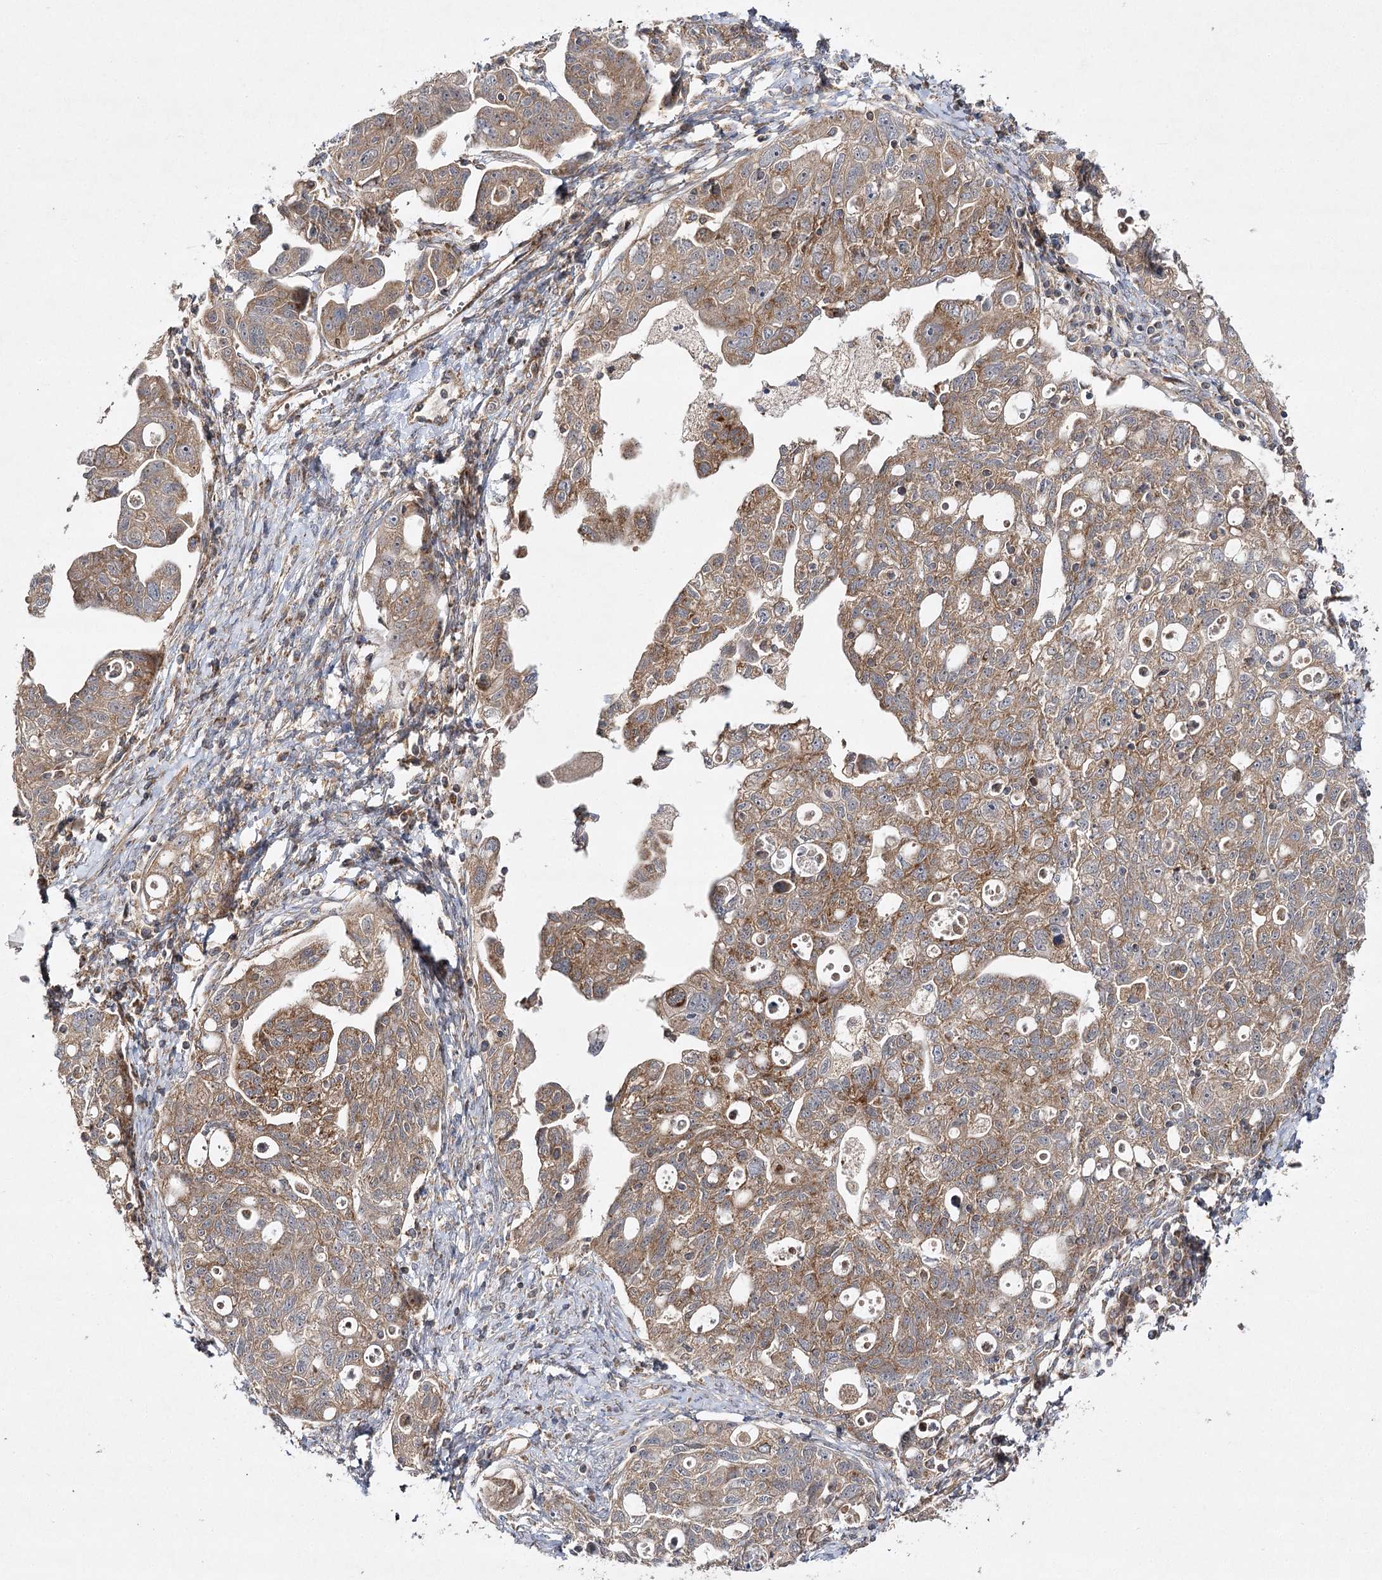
{"staining": {"intensity": "moderate", "quantity": ">75%", "location": "cytoplasmic/membranous"}, "tissue": "ovarian cancer", "cell_type": "Tumor cells", "image_type": "cancer", "snomed": [{"axis": "morphology", "description": "Carcinoma, NOS"}, {"axis": "morphology", "description": "Cystadenocarcinoma, serous, NOS"}, {"axis": "topography", "description": "Ovary"}], "caption": "A photomicrograph of ovarian cancer (carcinoma) stained for a protein shows moderate cytoplasmic/membranous brown staining in tumor cells.", "gene": "DNAJC13", "patient": {"sex": "female", "age": 69}}